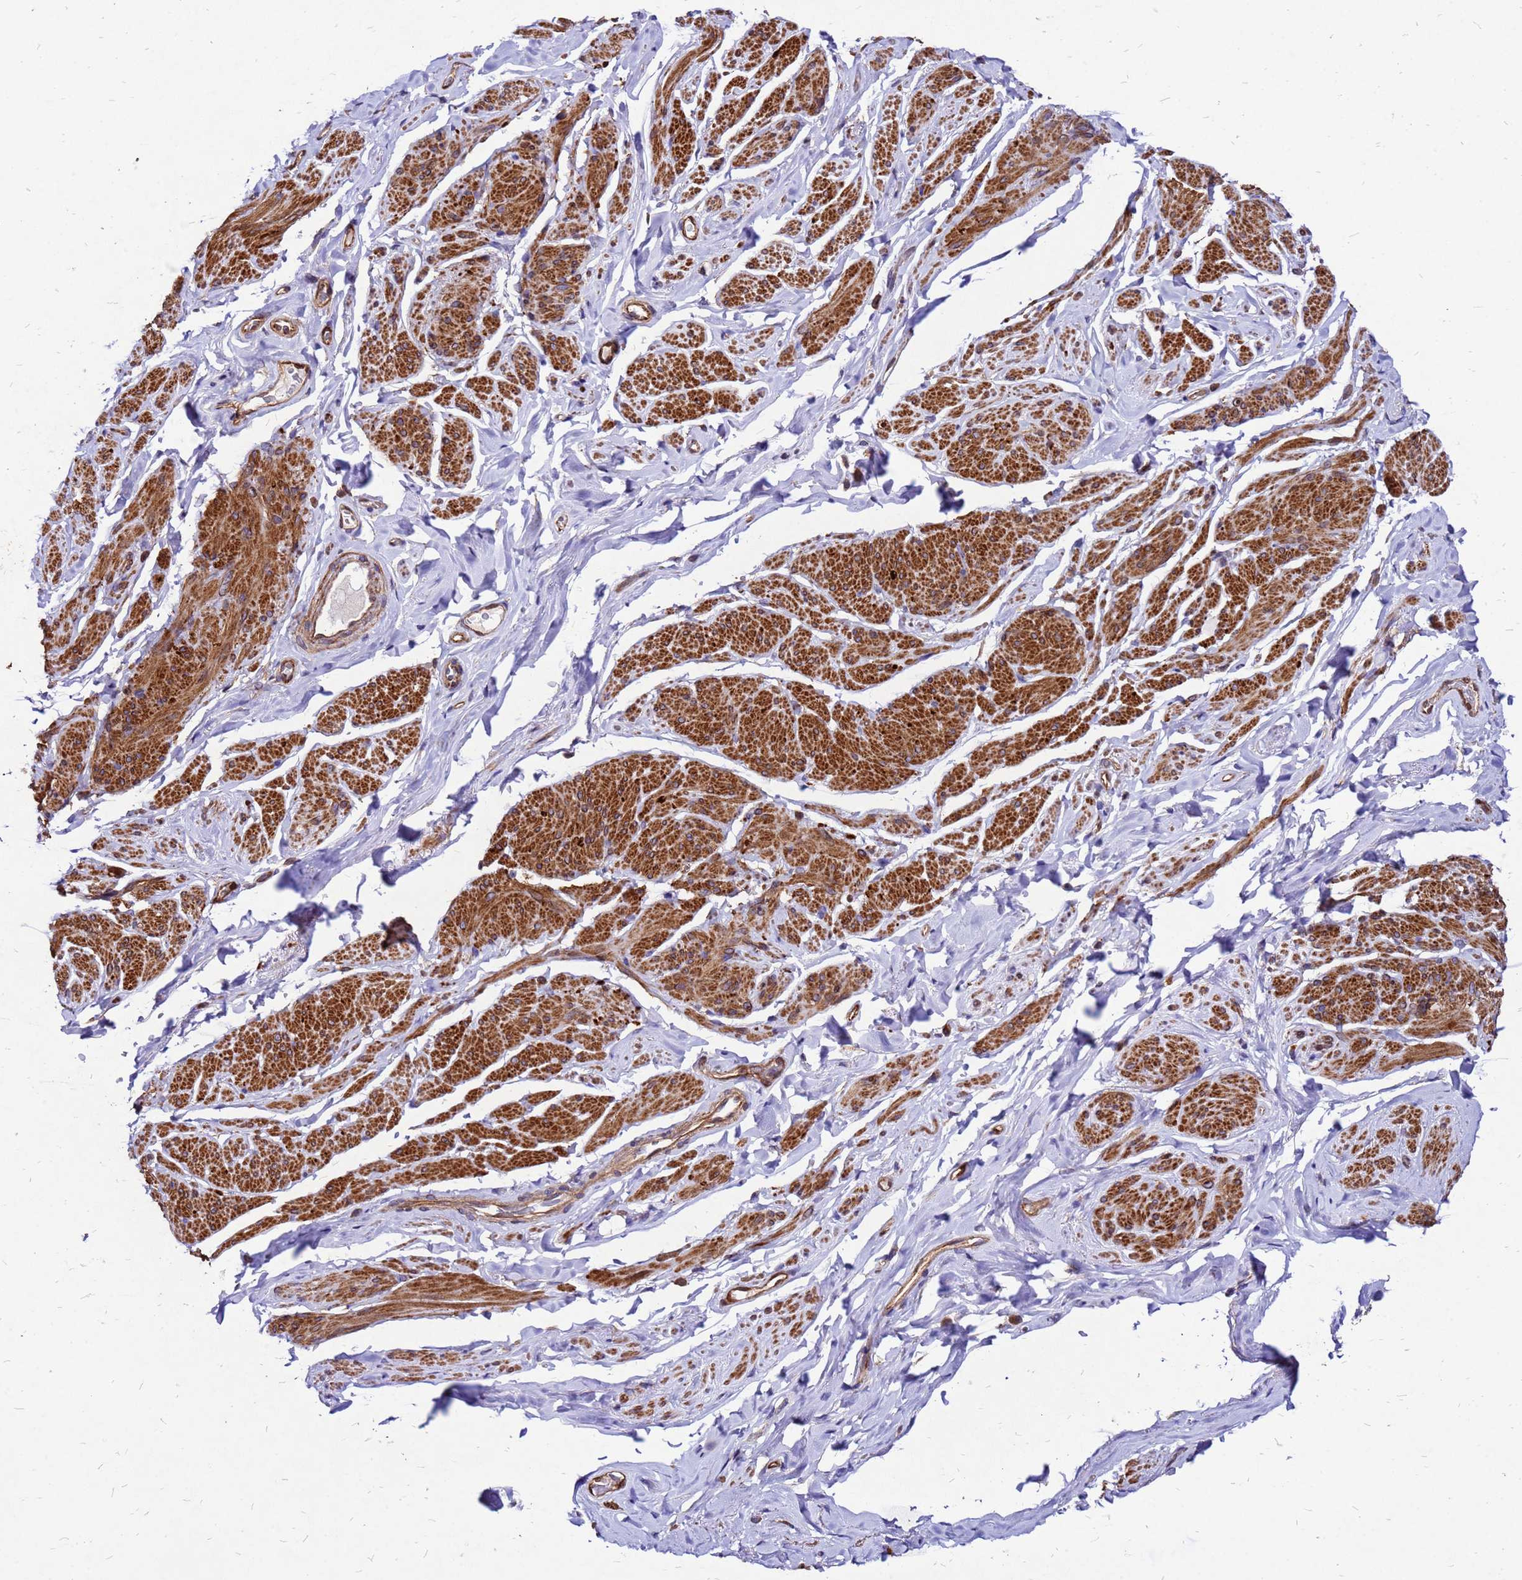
{"staining": {"intensity": "strong", "quantity": "25%-75%", "location": "cytoplasmic/membranous"}, "tissue": "smooth muscle", "cell_type": "Smooth muscle cells", "image_type": "normal", "snomed": [{"axis": "morphology", "description": "Normal tissue, NOS"}, {"axis": "topography", "description": "Smooth muscle"}, {"axis": "topography", "description": "Peripheral nerve tissue"}], "caption": "Smooth muscle stained with immunohistochemistry reveals strong cytoplasmic/membranous staining in approximately 25%-75% of smooth muscle cells. The protein is stained brown, and the nuclei are stained in blue (DAB (3,3'-diaminobenzidine) IHC with brightfield microscopy, high magnification).", "gene": "DUSP23", "patient": {"sex": "male", "age": 69}}